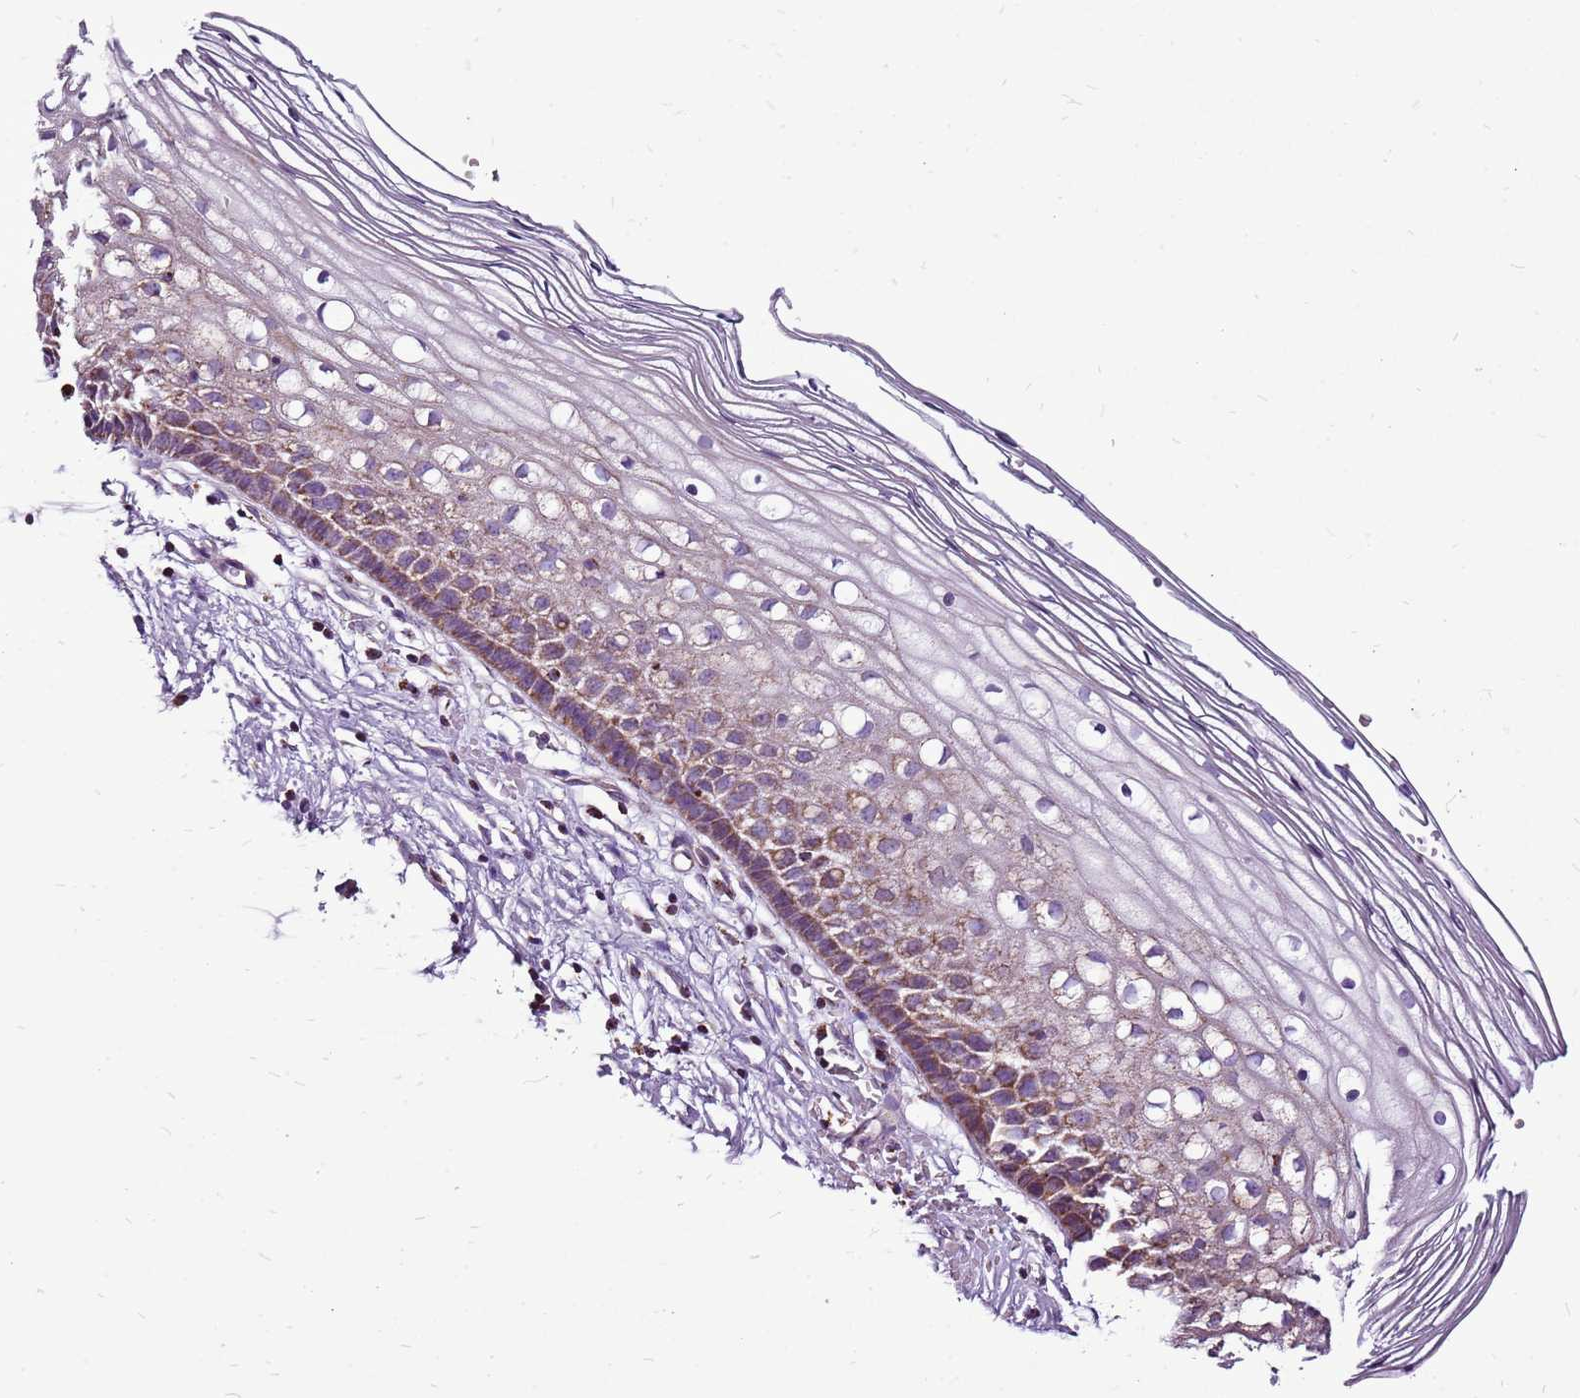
{"staining": {"intensity": "weak", "quantity": "<25%", "location": "cytoplasmic/membranous"}, "tissue": "cervix", "cell_type": "Glandular cells", "image_type": "normal", "snomed": [{"axis": "morphology", "description": "Normal tissue, NOS"}, {"axis": "topography", "description": "Cervix"}], "caption": "Immunohistochemical staining of unremarkable human cervix reveals no significant staining in glandular cells.", "gene": "GCDH", "patient": {"sex": "female", "age": 27}}